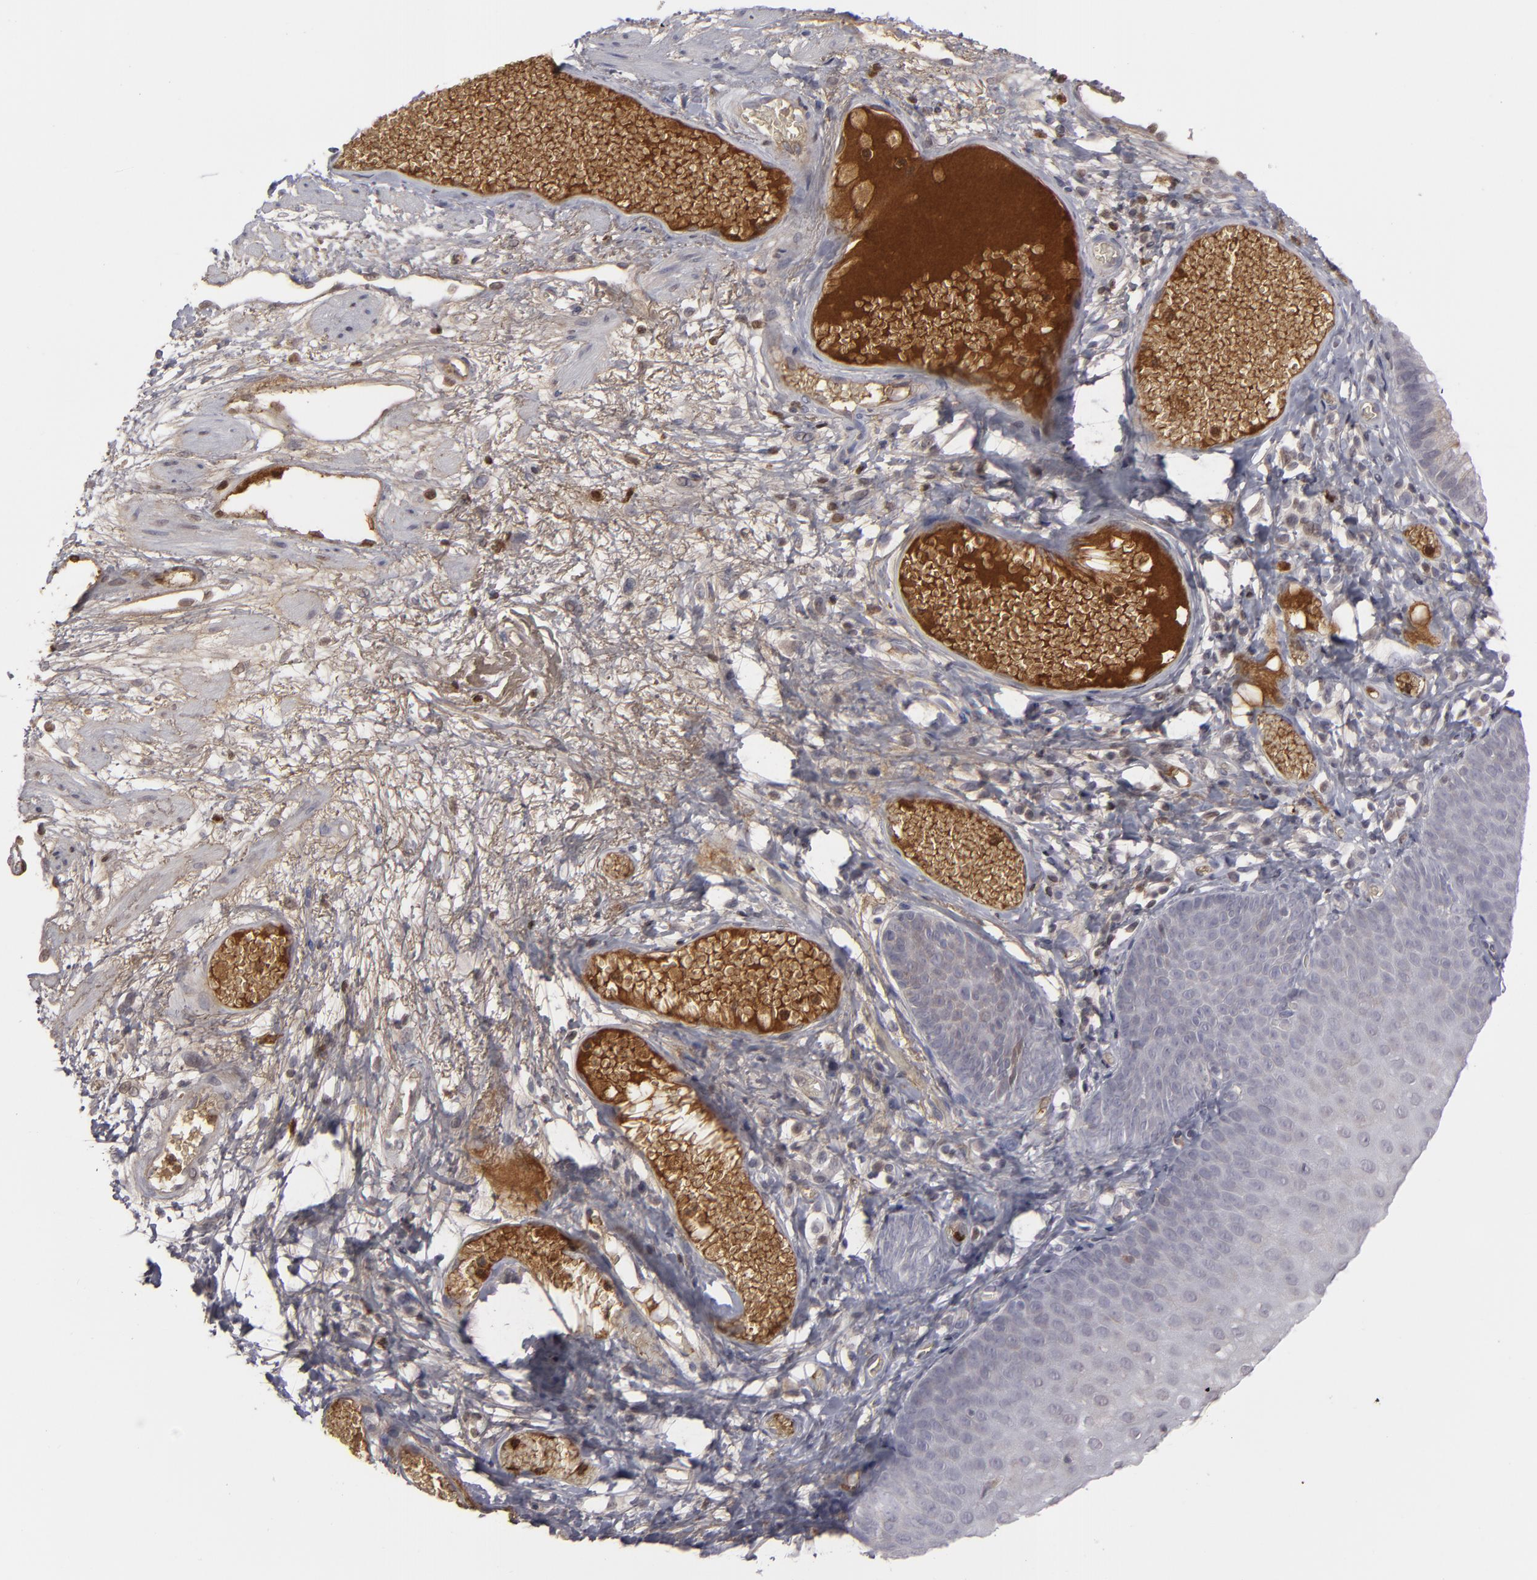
{"staining": {"intensity": "moderate", "quantity": "25%-75%", "location": "cytoplasmic/membranous"}, "tissue": "skin", "cell_type": "Epidermal cells", "image_type": "normal", "snomed": [{"axis": "morphology", "description": "Normal tissue, NOS"}, {"axis": "morphology", "description": "Hemorrhoids"}, {"axis": "morphology", "description": "Inflammation, NOS"}, {"axis": "topography", "description": "Anal"}], "caption": "An image showing moderate cytoplasmic/membranous expression in approximately 25%-75% of epidermal cells in normal skin, as visualized by brown immunohistochemical staining.", "gene": "LRG1", "patient": {"sex": "male", "age": 60}}